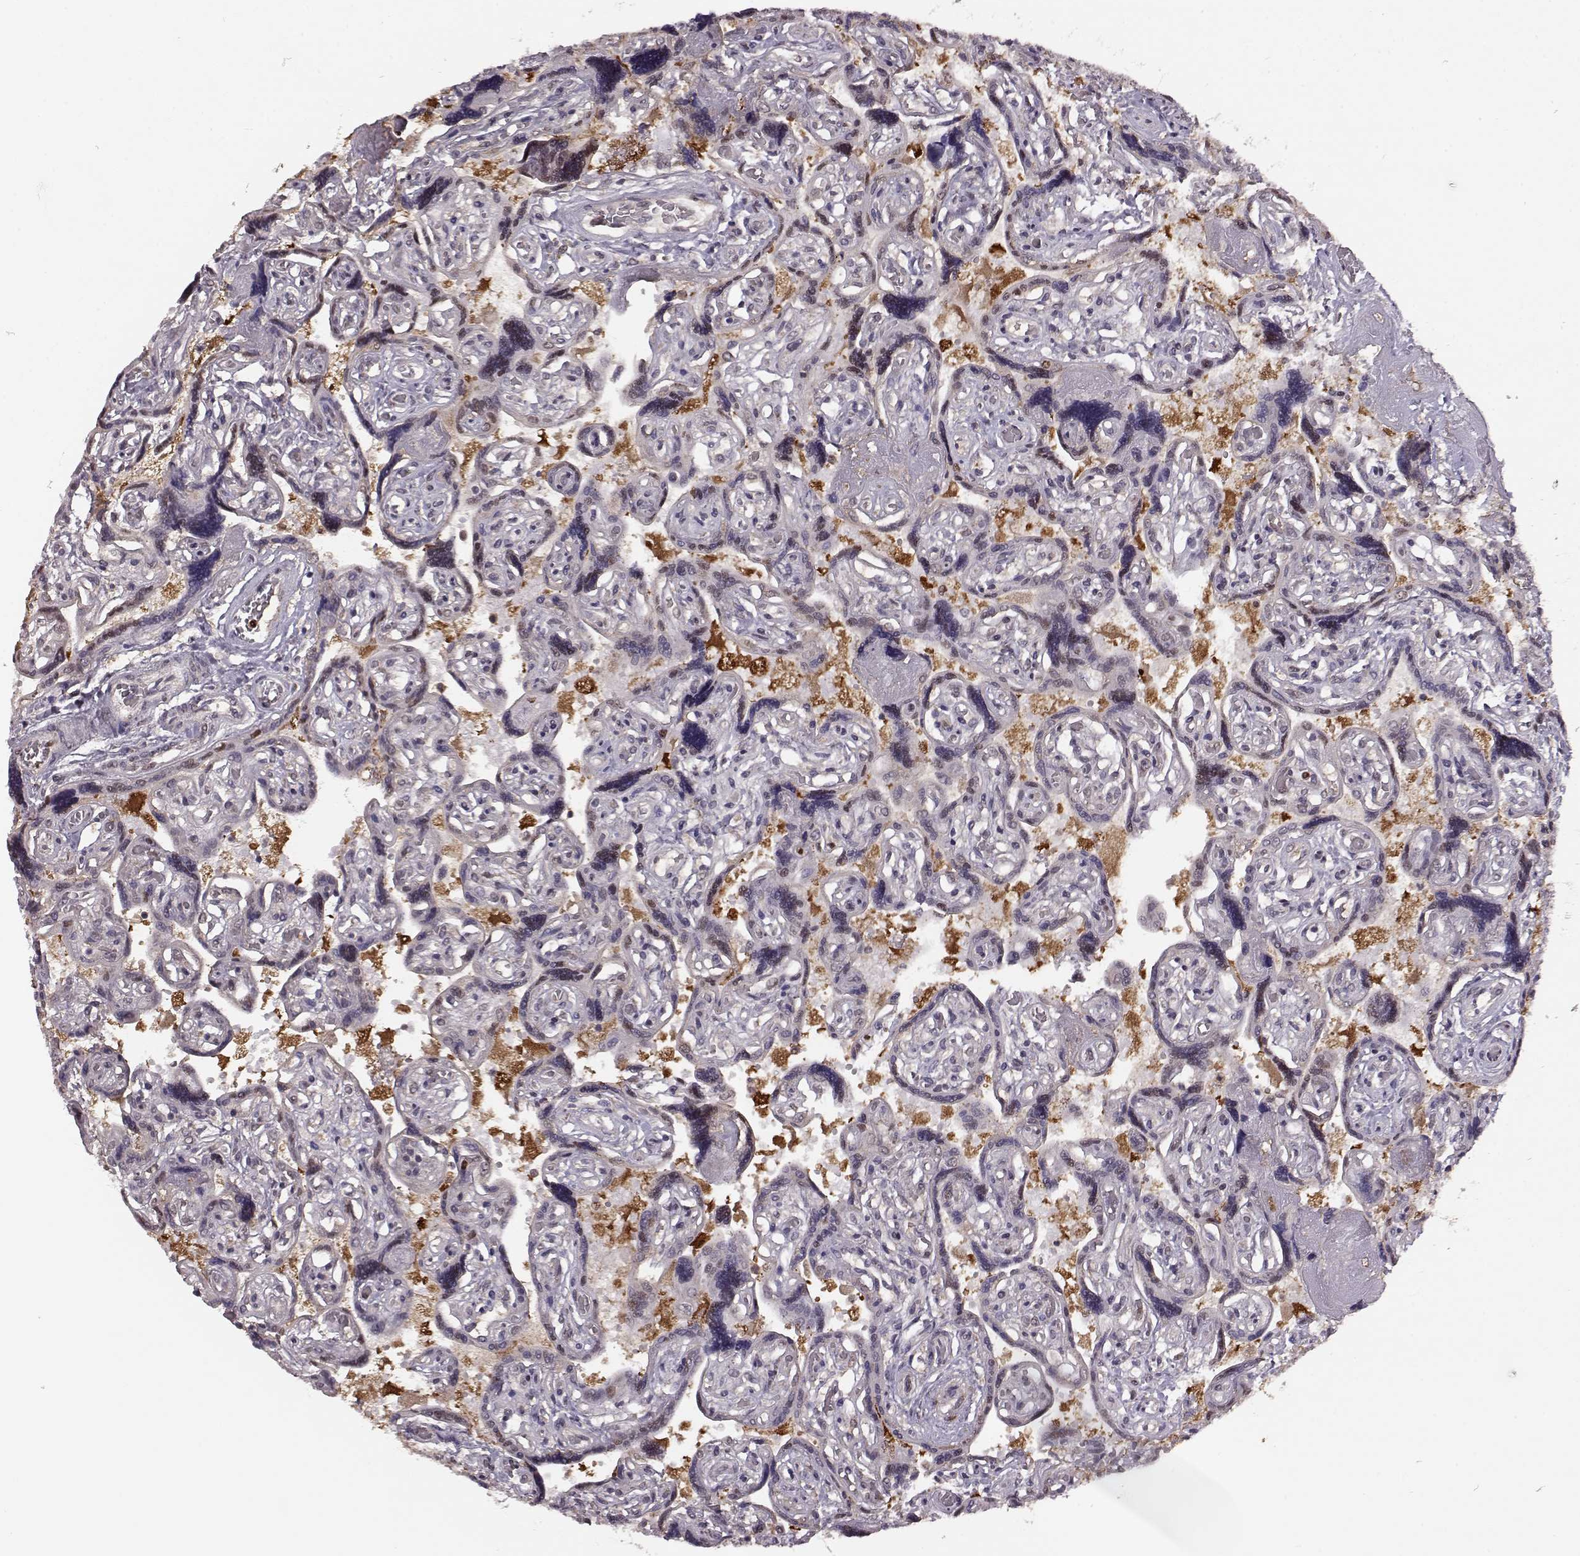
{"staining": {"intensity": "weak", "quantity": "25%-75%", "location": "nuclear"}, "tissue": "placenta", "cell_type": "Decidual cells", "image_type": "normal", "snomed": [{"axis": "morphology", "description": "Normal tissue, NOS"}, {"axis": "topography", "description": "Placenta"}], "caption": "The histopathology image shows staining of benign placenta, revealing weak nuclear protein positivity (brown color) within decidual cells.", "gene": "KLF6", "patient": {"sex": "female", "age": 32}}